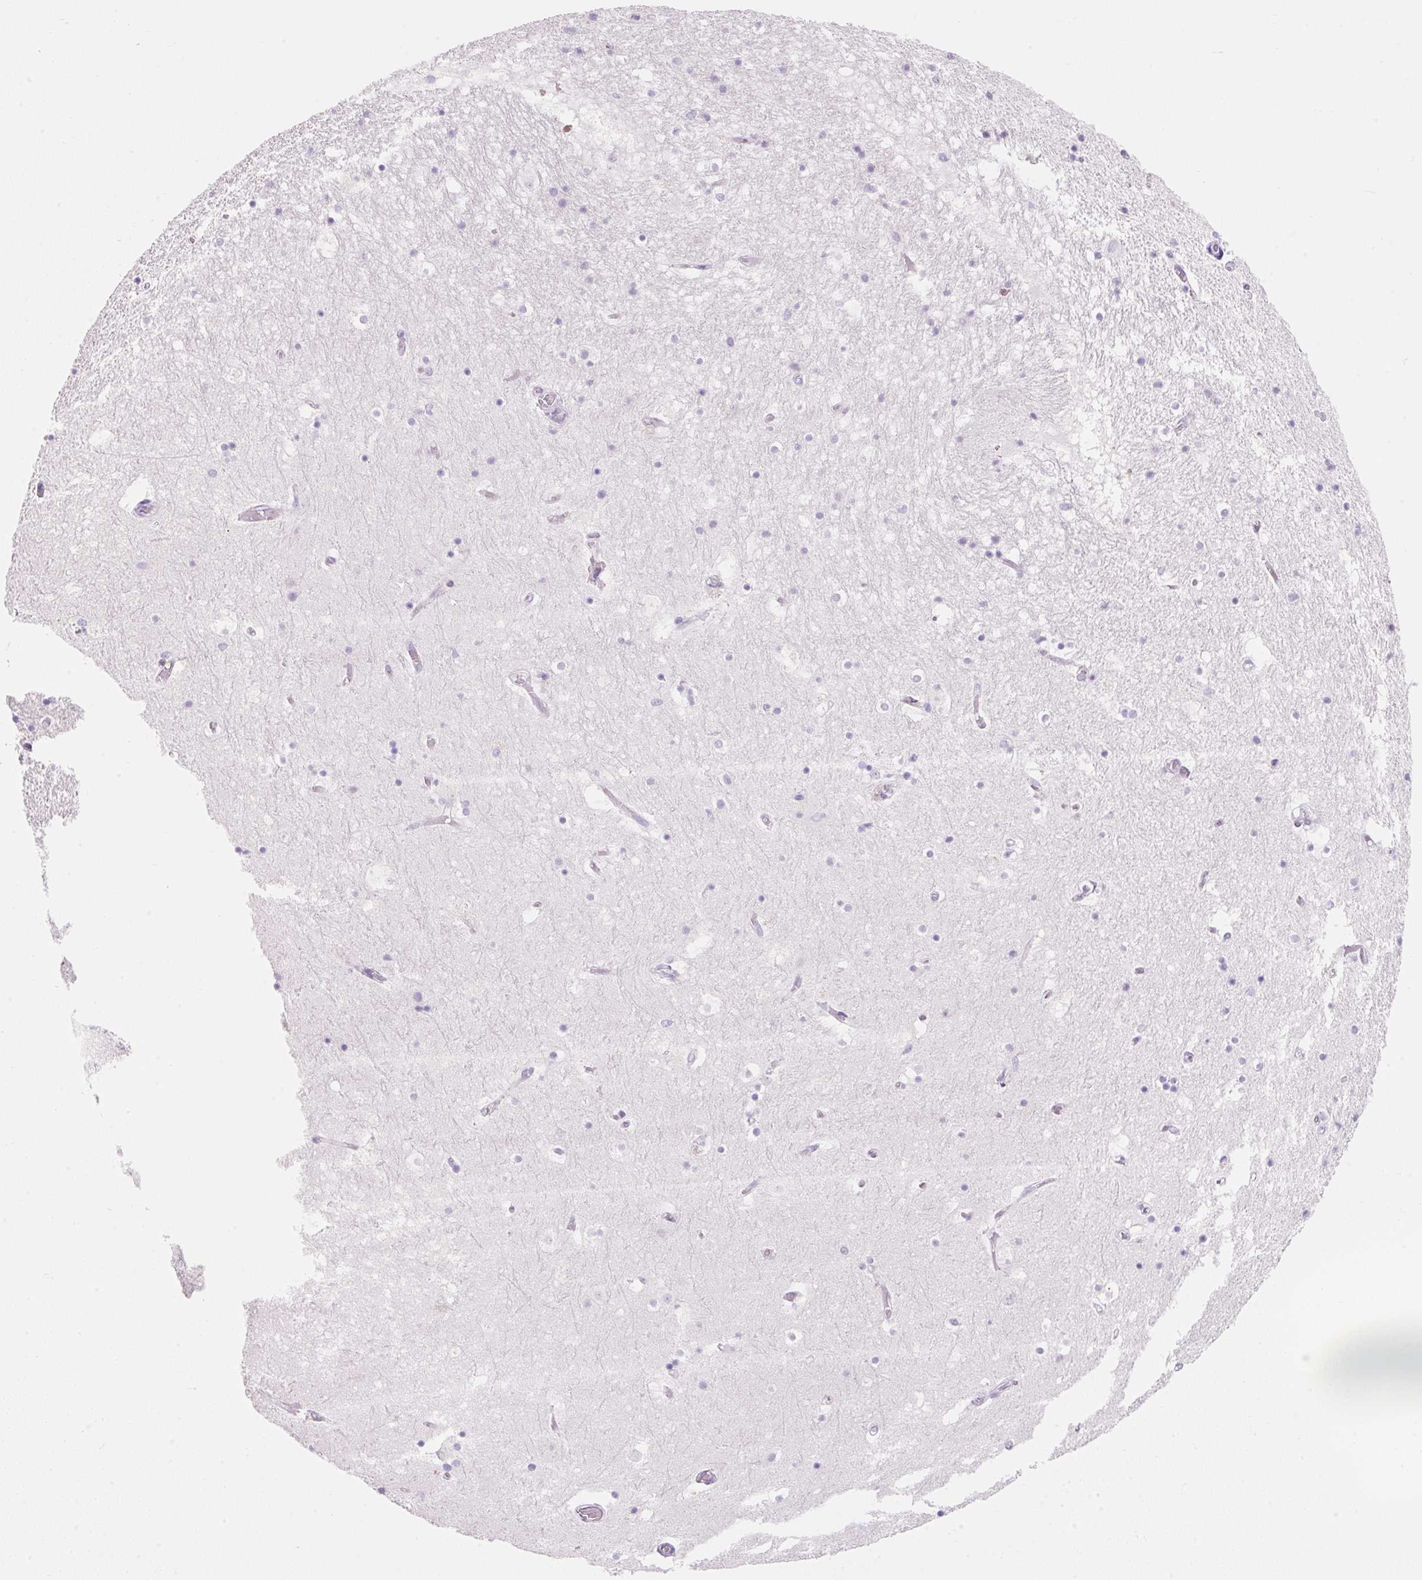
{"staining": {"intensity": "negative", "quantity": "none", "location": "none"}, "tissue": "hippocampus", "cell_type": "Glial cells", "image_type": "normal", "snomed": [{"axis": "morphology", "description": "Normal tissue, NOS"}, {"axis": "topography", "description": "Hippocampus"}], "caption": "A histopathology image of hippocampus stained for a protein displays no brown staining in glial cells. (Brightfield microscopy of DAB immunohistochemistry at high magnification).", "gene": "ZNF121", "patient": {"sex": "female", "age": 52}}